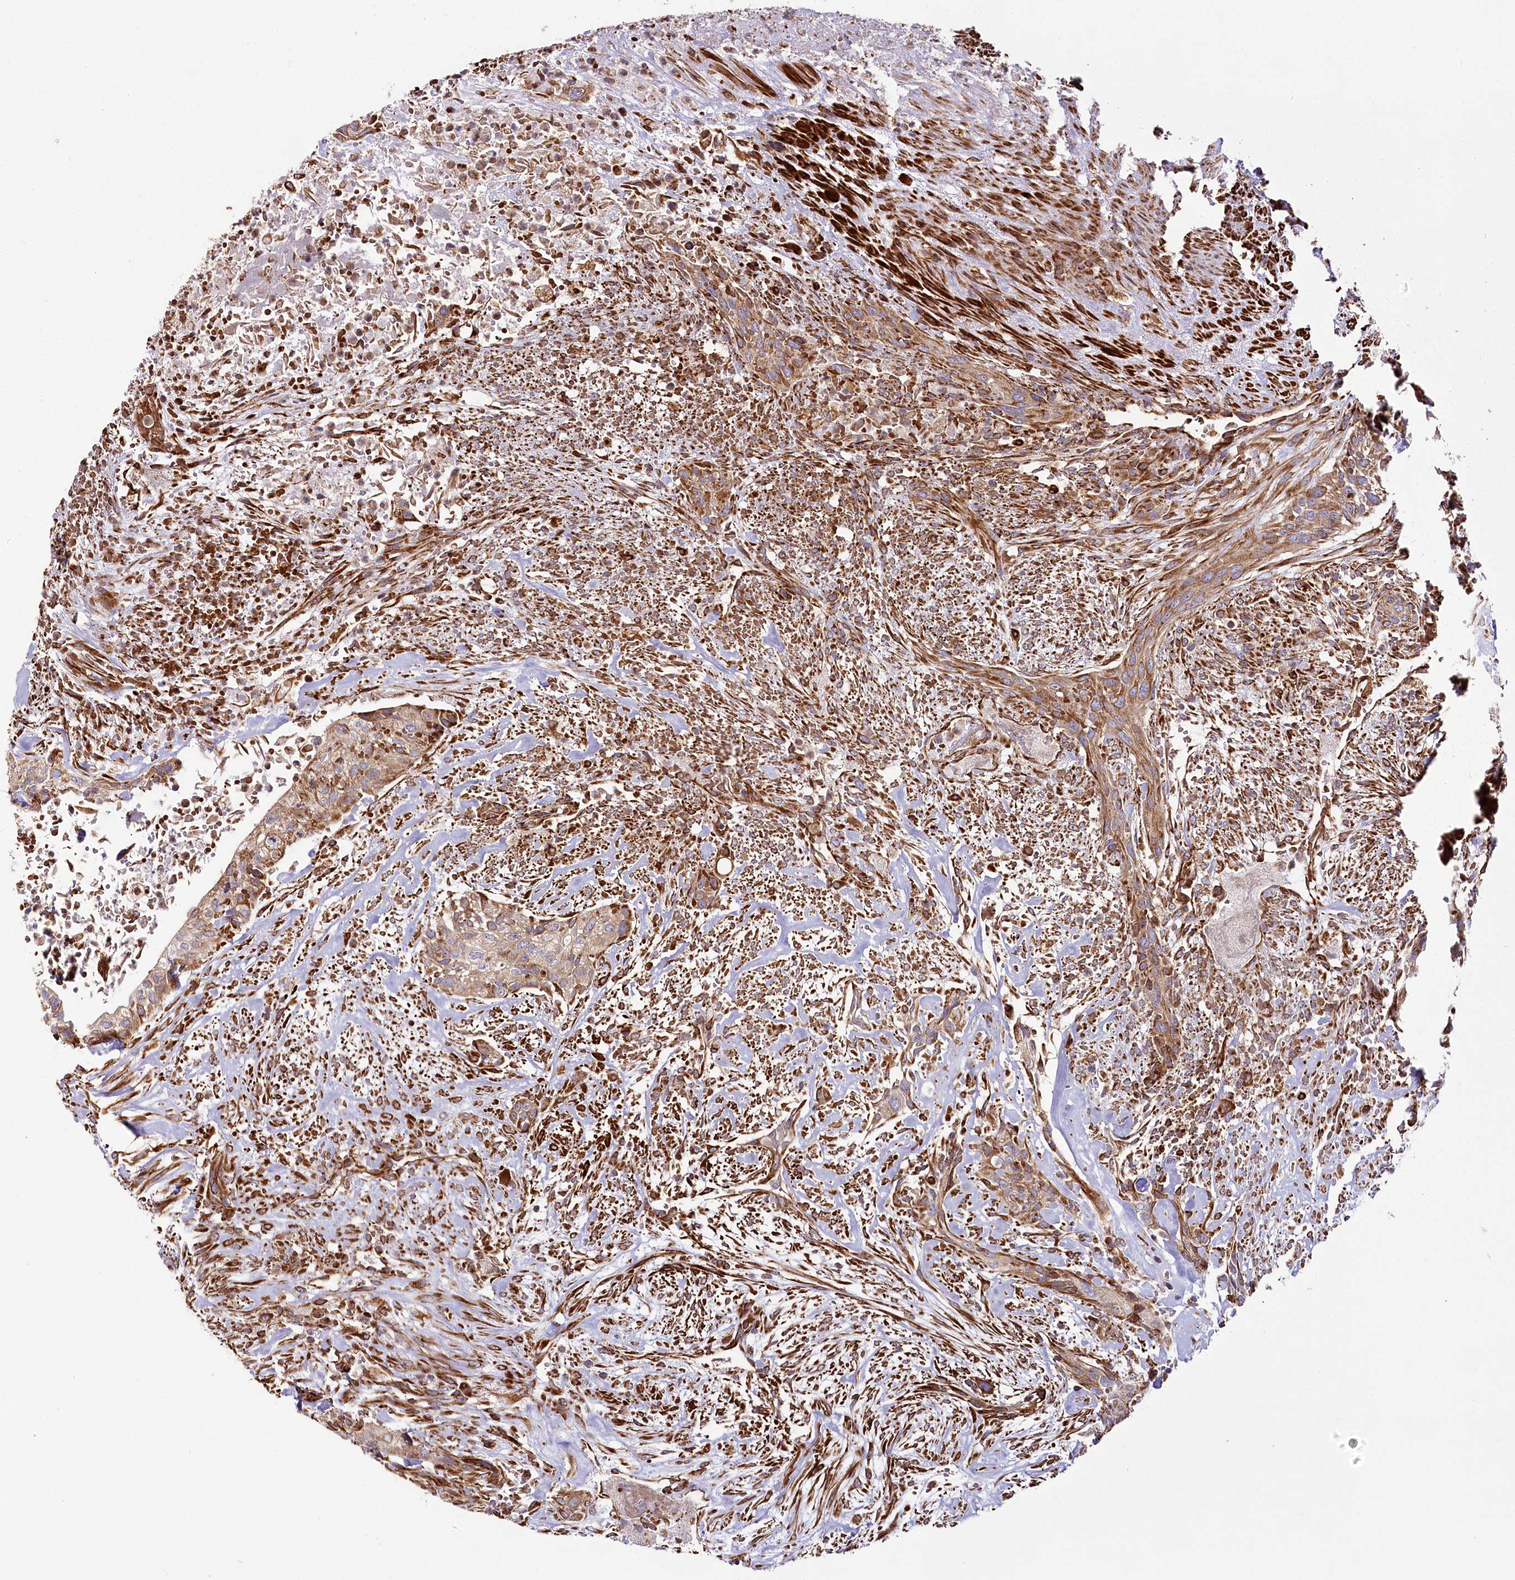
{"staining": {"intensity": "moderate", "quantity": ">75%", "location": "cytoplasmic/membranous"}, "tissue": "urothelial cancer", "cell_type": "Tumor cells", "image_type": "cancer", "snomed": [{"axis": "morphology", "description": "Urothelial carcinoma, High grade"}, {"axis": "topography", "description": "Urinary bladder"}], "caption": "Brown immunohistochemical staining in human urothelial cancer demonstrates moderate cytoplasmic/membranous staining in approximately >75% of tumor cells. The staining was performed using DAB (3,3'-diaminobenzidine), with brown indicating positive protein expression. Nuclei are stained blue with hematoxylin.", "gene": "THUMPD3", "patient": {"sex": "male", "age": 35}}